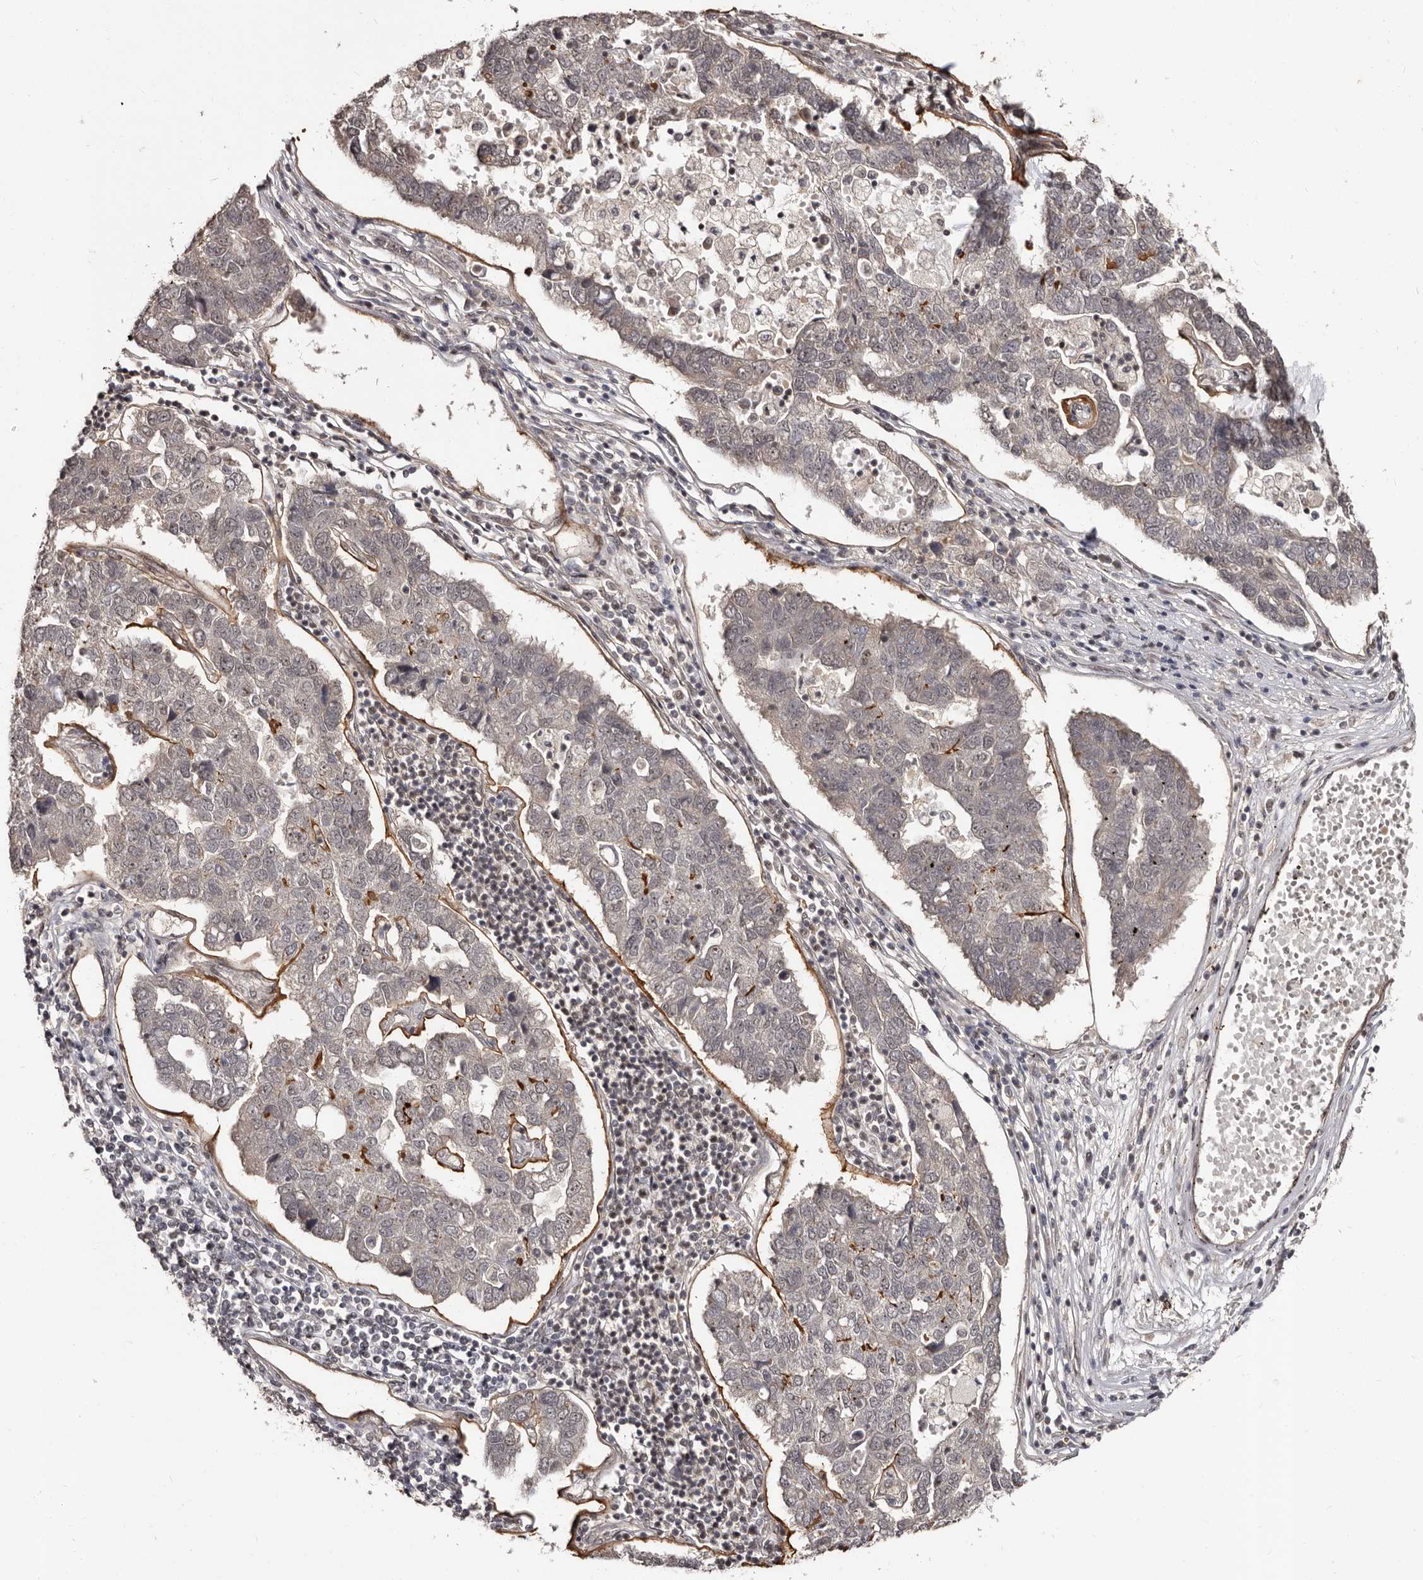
{"staining": {"intensity": "moderate", "quantity": "25%-75%", "location": "nuclear"}, "tissue": "pancreatic cancer", "cell_type": "Tumor cells", "image_type": "cancer", "snomed": [{"axis": "morphology", "description": "Adenocarcinoma, NOS"}, {"axis": "topography", "description": "Pancreas"}], "caption": "DAB immunohistochemical staining of human pancreatic adenocarcinoma shows moderate nuclear protein positivity in about 25%-75% of tumor cells.", "gene": "TBC1D22B", "patient": {"sex": "female", "age": 61}}